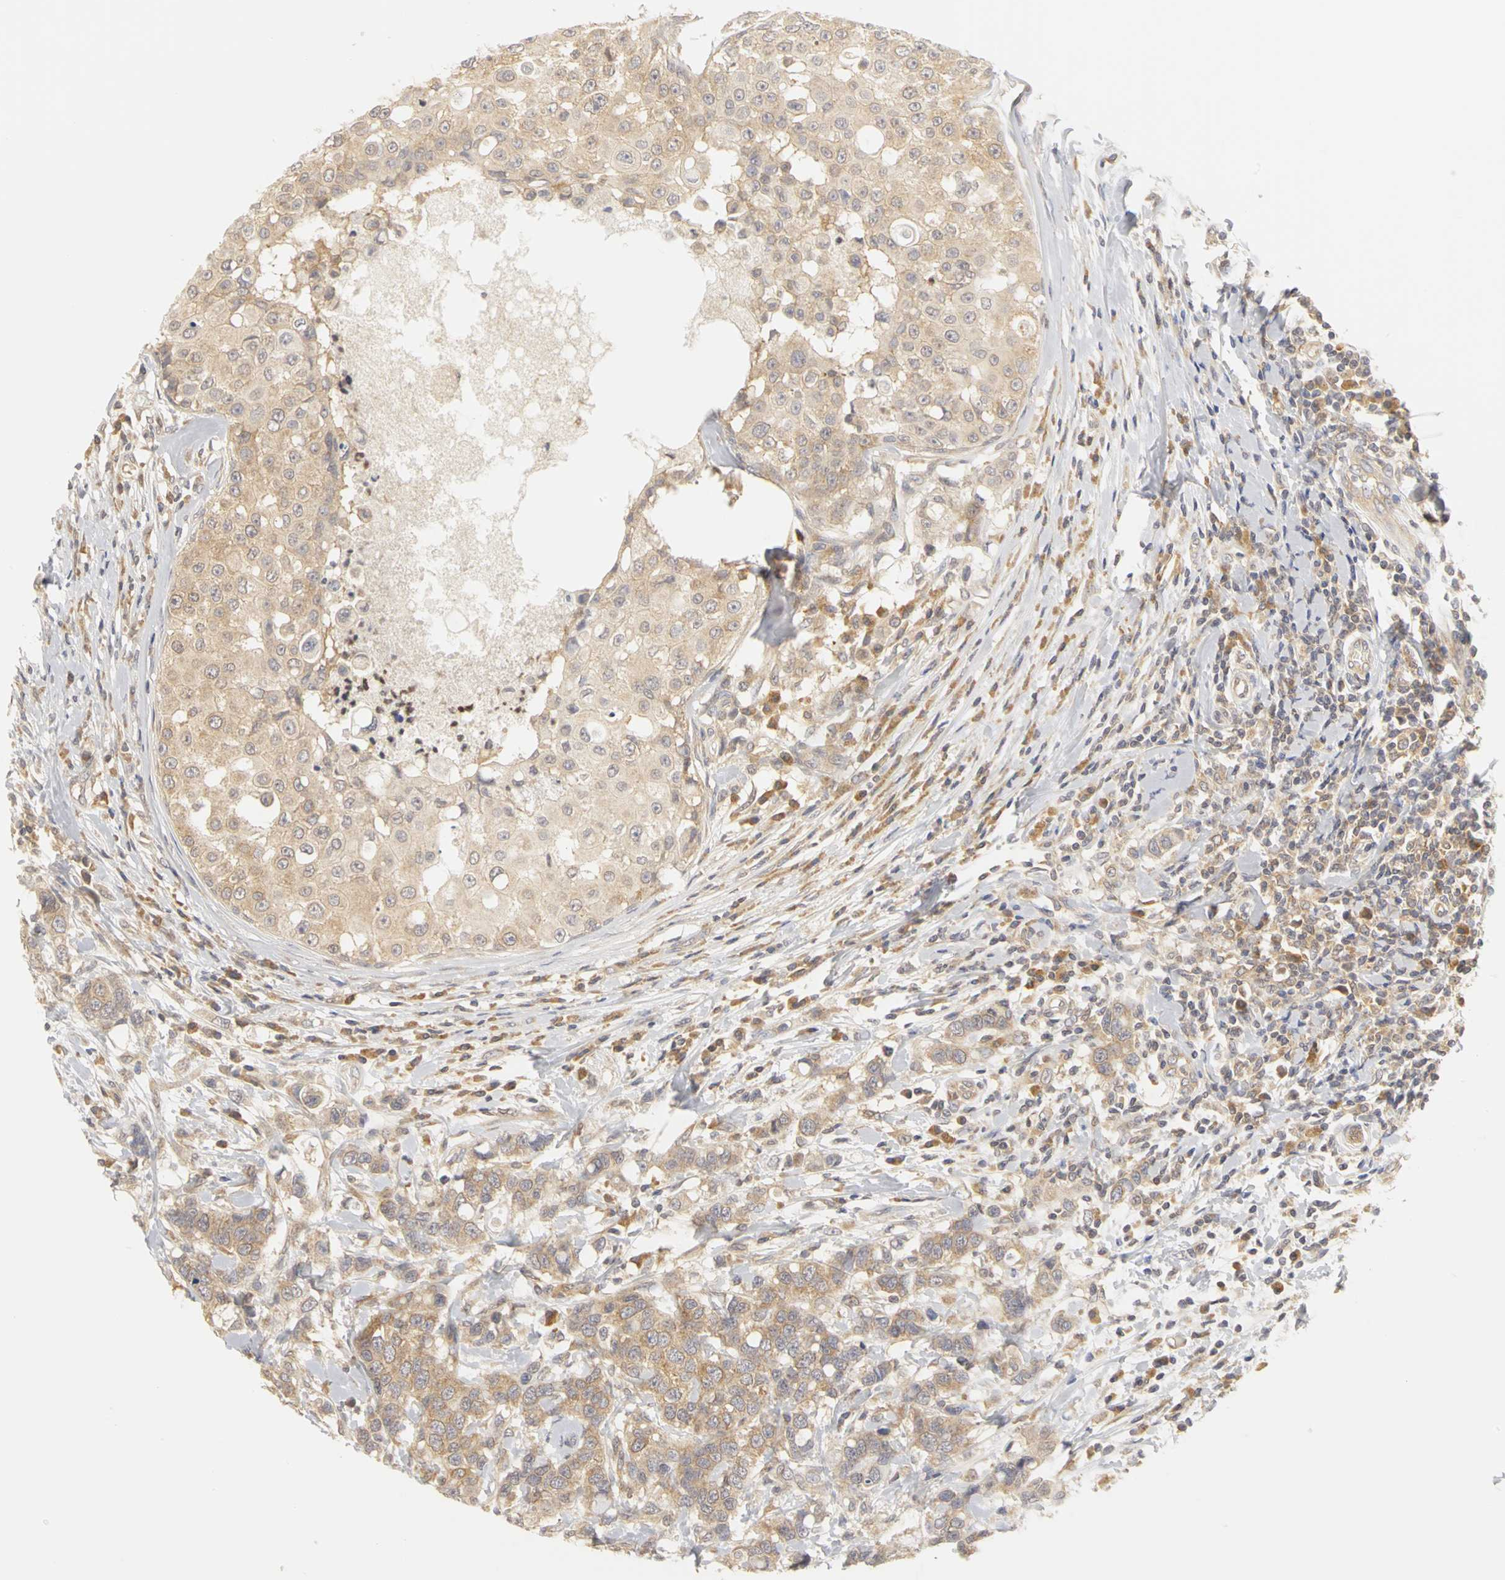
{"staining": {"intensity": "weak", "quantity": ">75%", "location": "cytoplasmic/membranous"}, "tissue": "breast cancer", "cell_type": "Tumor cells", "image_type": "cancer", "snomed": [{"axis": "morphology", "description": "Duct carcinoma"}, {"axis": "topography", "description": "Breast"}], "caption": "Weak cytoplasmic/membranous staining for a protein is seen in approximately >75% of tumor cells of breast cancer using immunohistochemistry (IHC).", "gene": "IRAK1", "patient": {"sex": "female", "age": 27}}